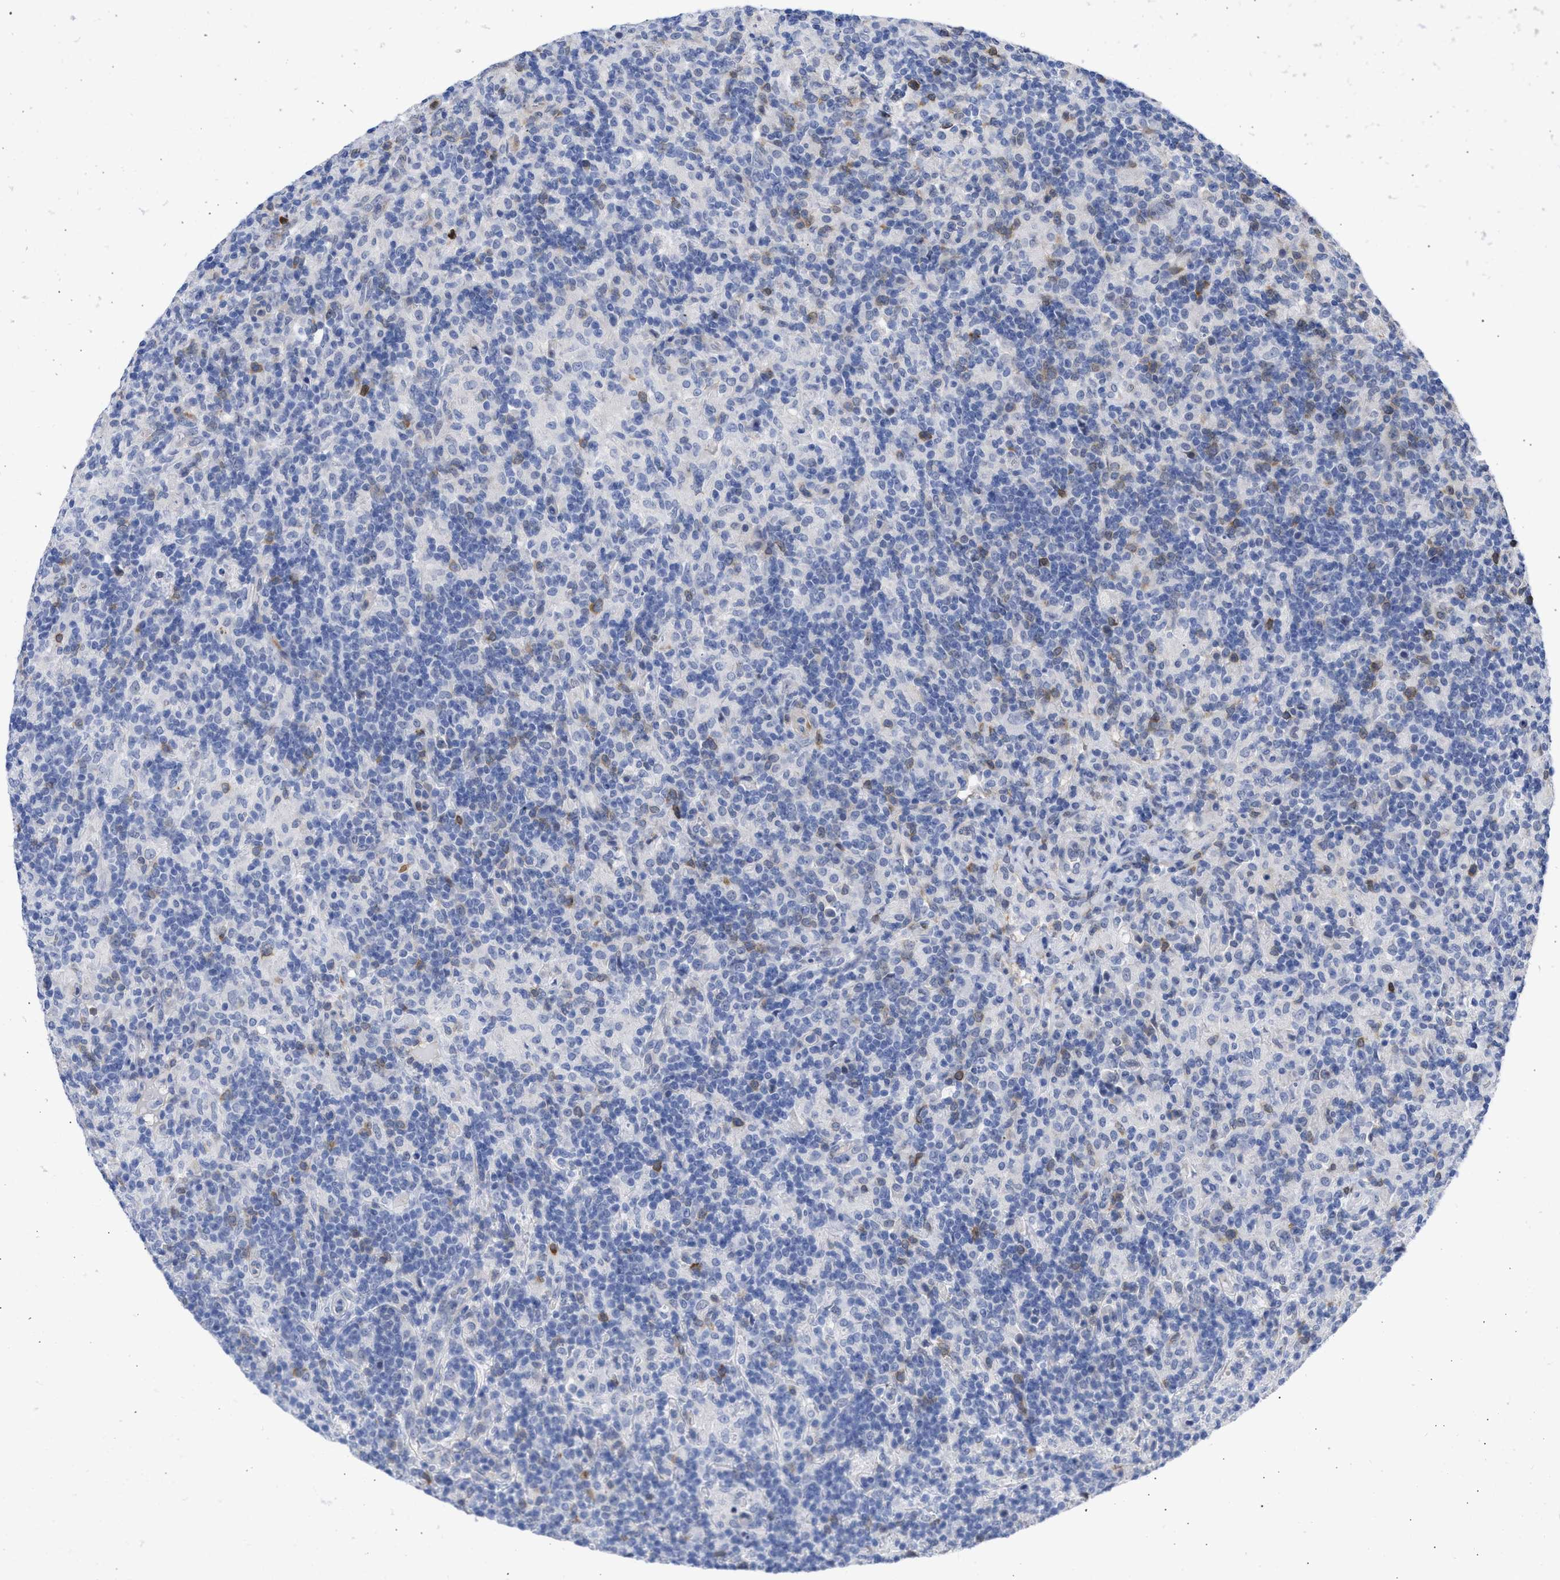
{"staining": {"intensity": "moderate", "quantity": "<25%", "location": "cytoplasmic/membranous"}, "tissue": "lymphoma", "cell_type": "Tumor cells", "image_type": "cancer", "snomed": [{"axis": "morphology", "description": "Hodgkin's disease, NOS"}, {"axis": "topography", "description": "Lymph node"}], "caption": "This histopathology image demonstrates Hodgkin's disease stained with immunohistochemistry (IHC) to label a protein in brown. The cytoplasmic/membranous of tumor cells show moderate positivity for the protein. Nuclei are counter-stained blue.", "gene": "THRA", "patient": {"sex": "male", "age": 70}}